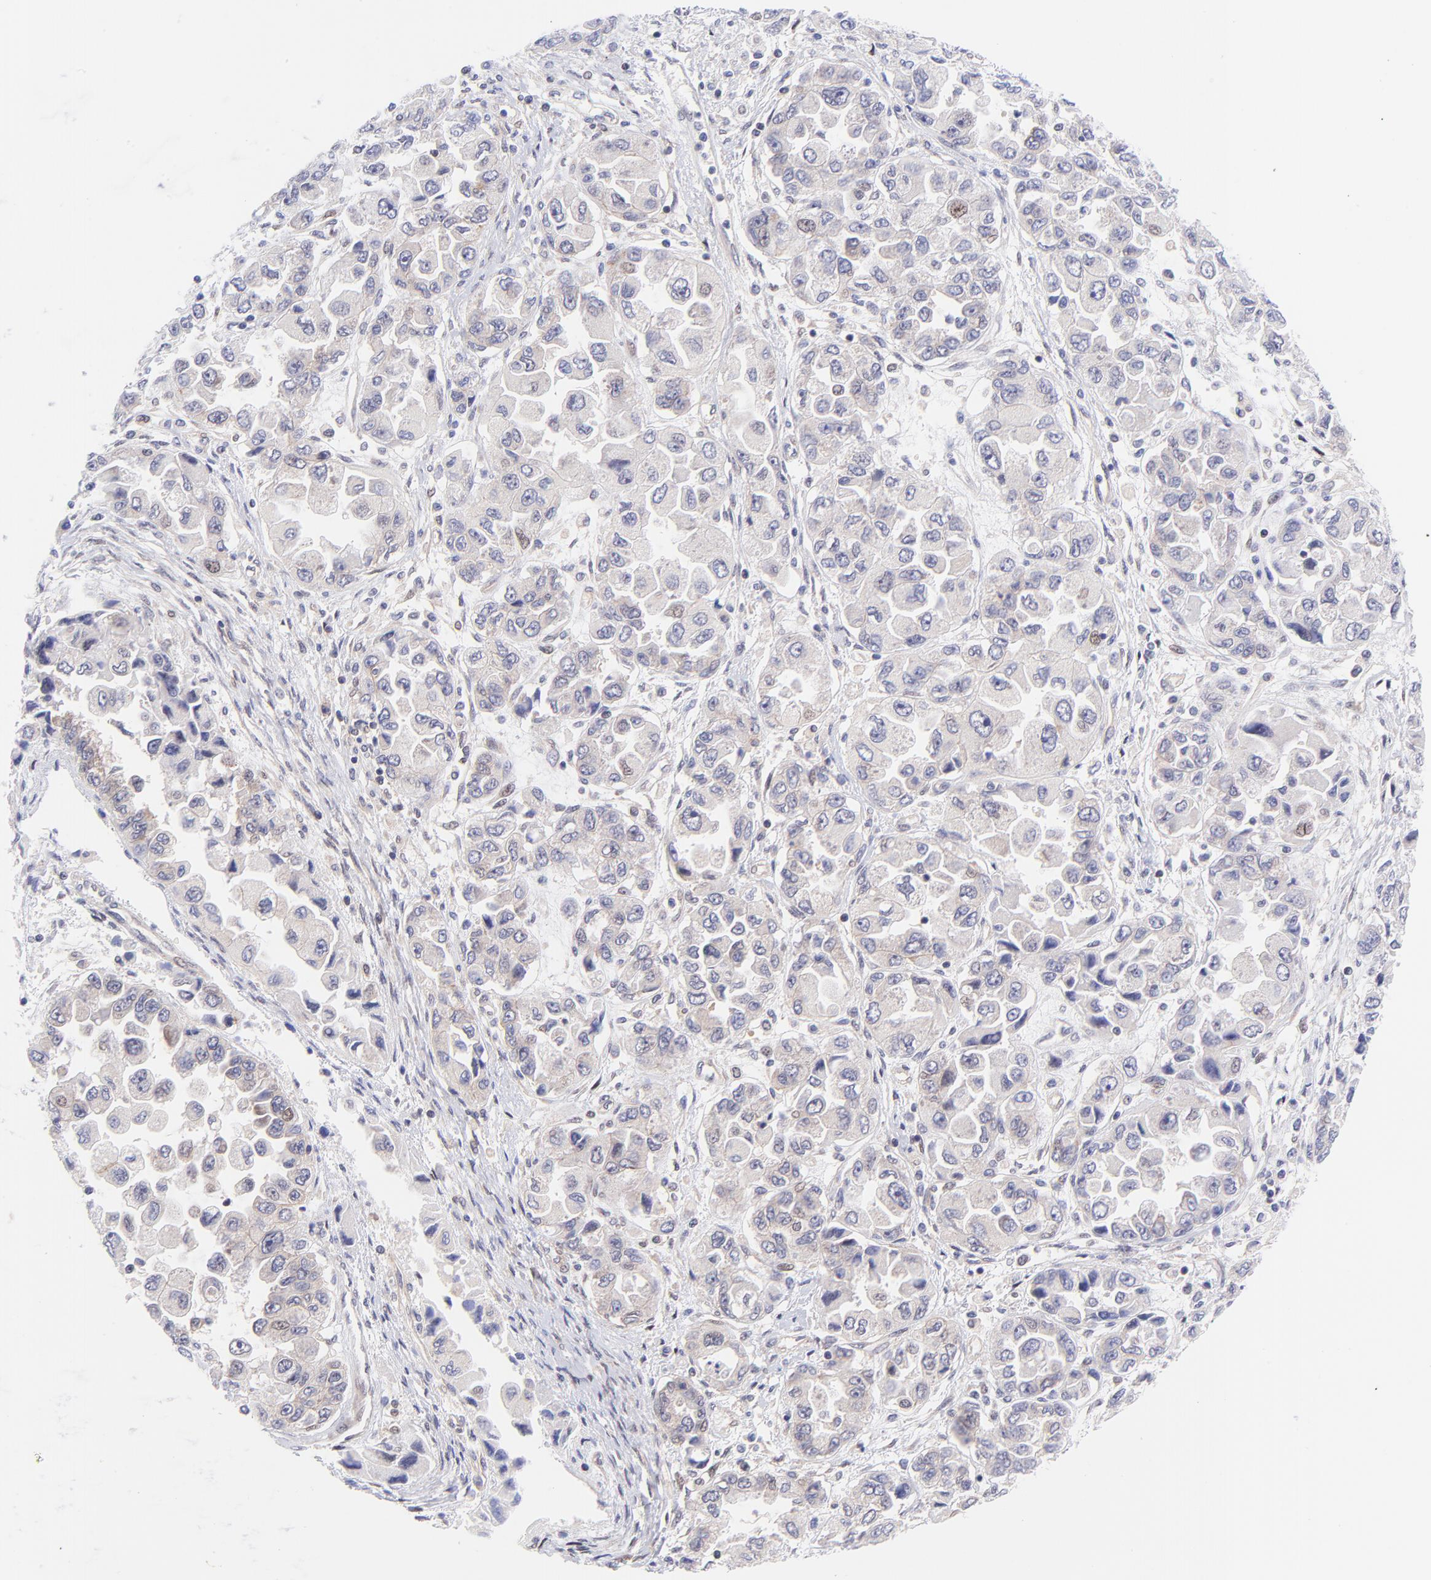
{"staining": {"intensity": "negative", "quantity": "none", "location": "none"}, "tissue": "ovarian cancer", "cell_type": "Tumor cells", "image_type": "cancer", "snomed": [{"axis": "morphology", "description": "Cystadenocarcinoma, serous, NOS"}, {"axis": "topography", "description": "Ovary"}], "caption": "DAB (3,3'-diaminobenzidine) immunohistochemical staining of ovarian serous cystadenocarcinoma demonstrates no significant staining in tumor cells.", "gene": "PBDC1", "patient": {"sex": "female", "age": 84}}